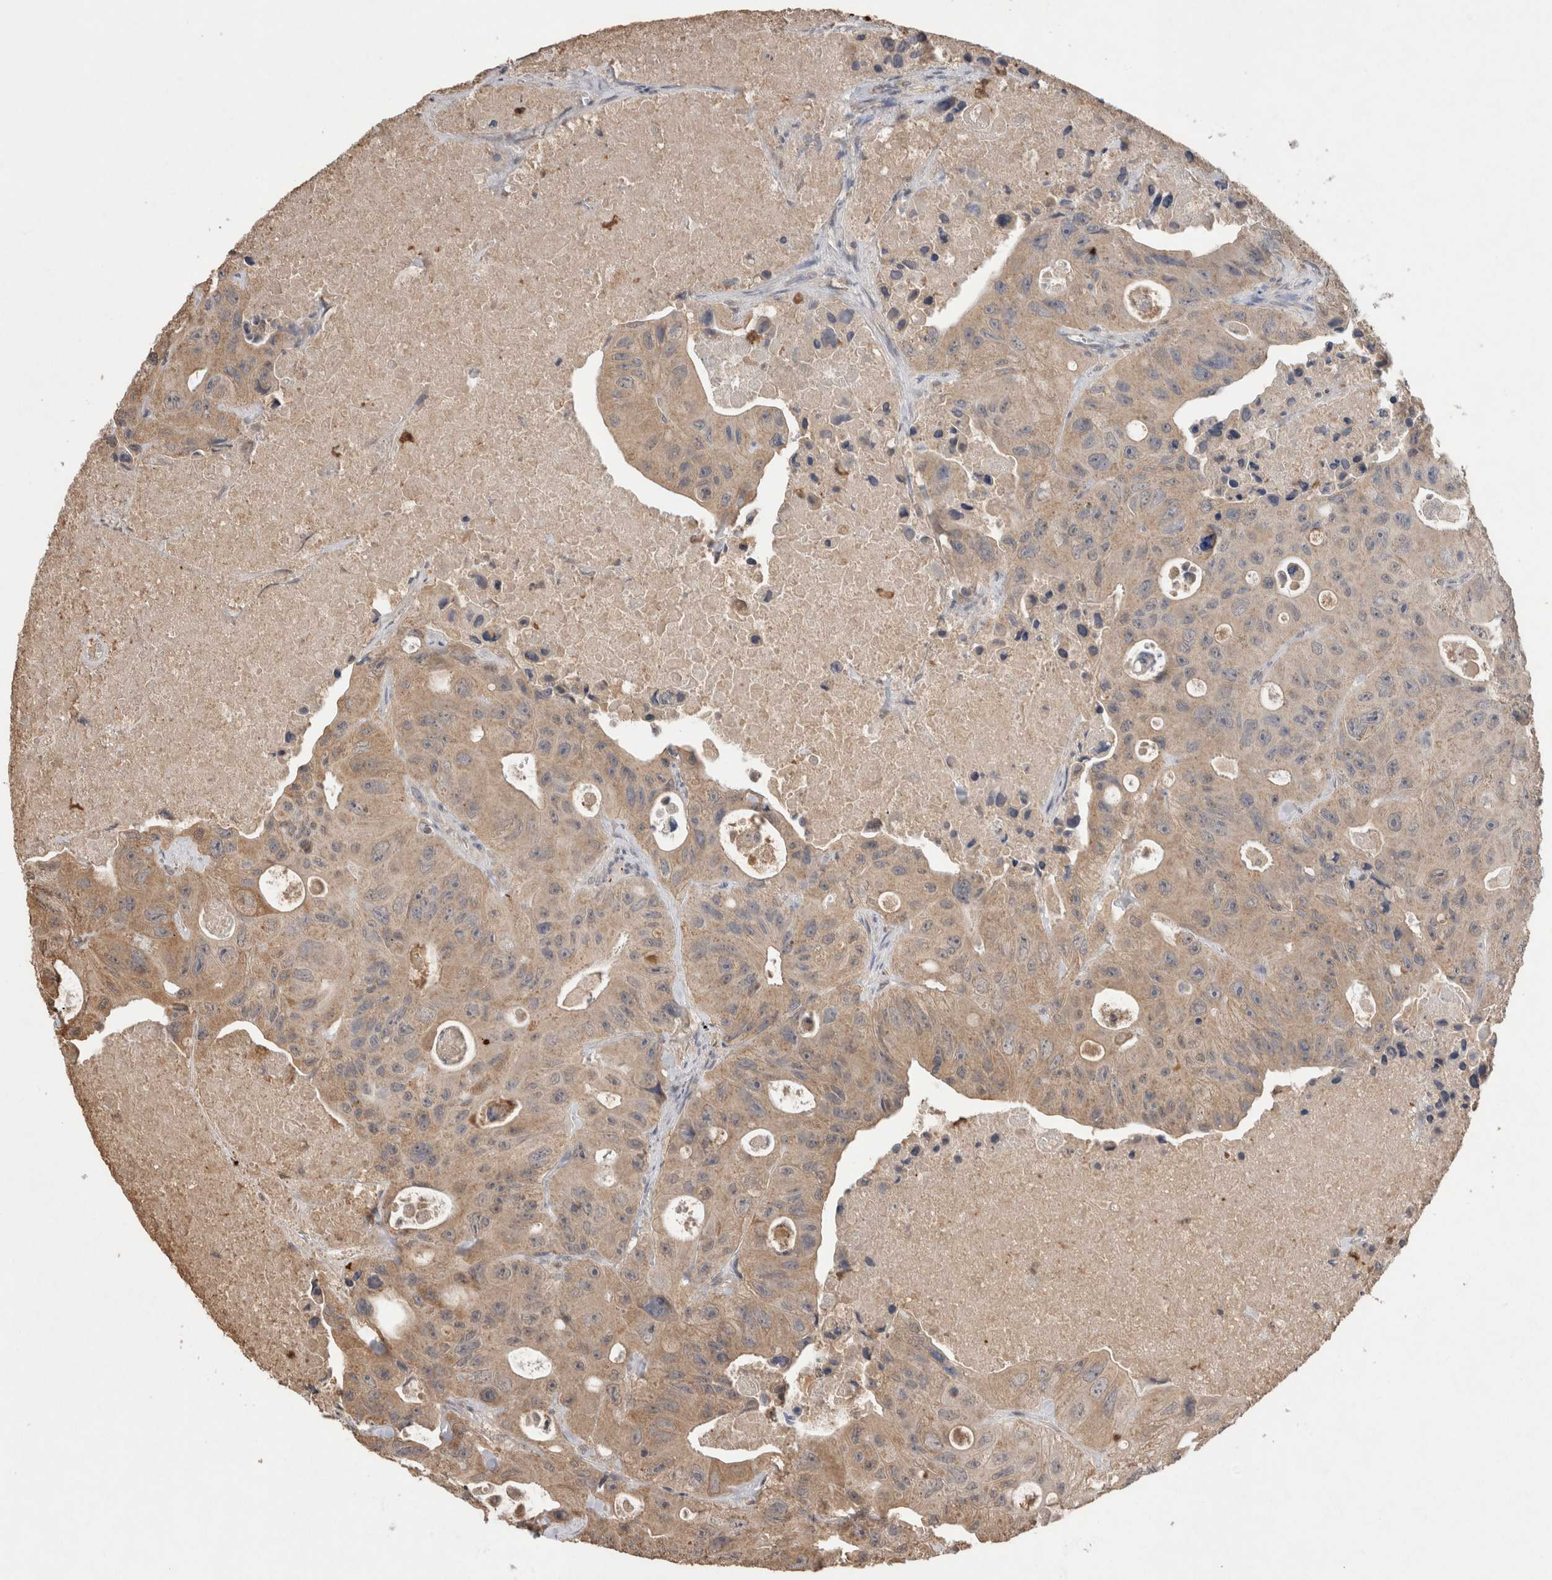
{"staining": {"intensity": "moderate", "quantity": ">75%", "location": "cytoplasmic/membranous"}, "tissue": "colorectal cancer", "cell_type": "Tumor cells", "image_type": "cancer", "snomed": [{"axis": "morphology", "description": "Adenocarcinoma, NOS"}, {"axis": "topography", "description": "Colon"}], "caption": "This is a micrograph of IHC staining of colorectal adenocarcinoma, which shows moderate positivity in the cytoplasmic/membranous of tumor cells.", "gene": "FABP7", "patient": {"sex": "female", "age": 46}}